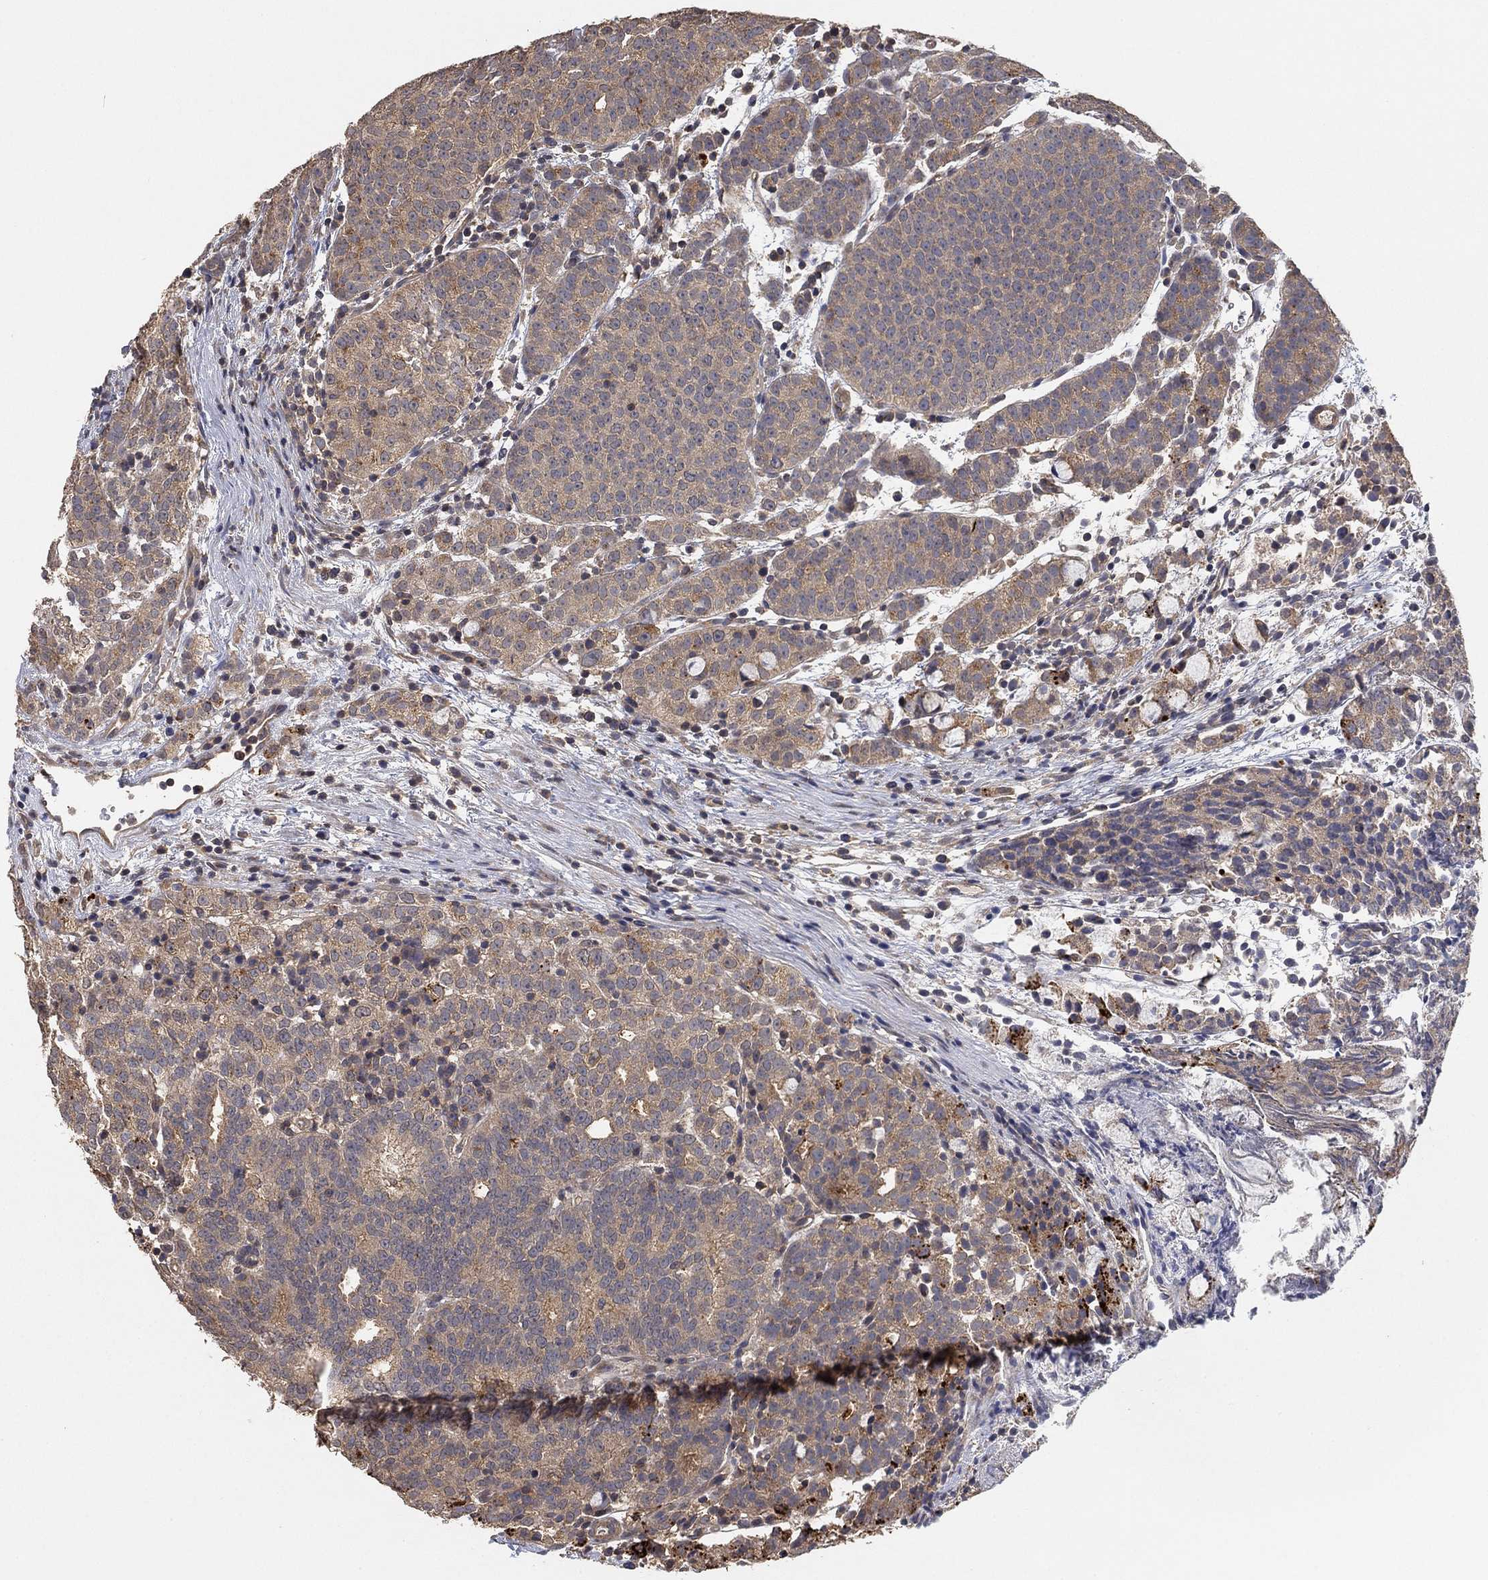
{"staining": {"intensity": "weak", "quantity": "<25%", "location": "cytoplasmic/membranous"}, "tissue": "prostate cancer", "cell_type": "Tumor cells", "image_type": "cancer", "snomed": [{"axis": "morphology", "description": "Adenocarcinoma, High grade"}, {"axis": "topography", "description": "Prostate"}], "caption": "IHC photomicrograph of neoplastic tissue: human prostate cancer (high-grade adenocarcinoma) stained with DAB demonstrates no significant protein expression in tumor cells.", "gene": "CCDC43", "patient": {"sex": "male", "age": 53}}